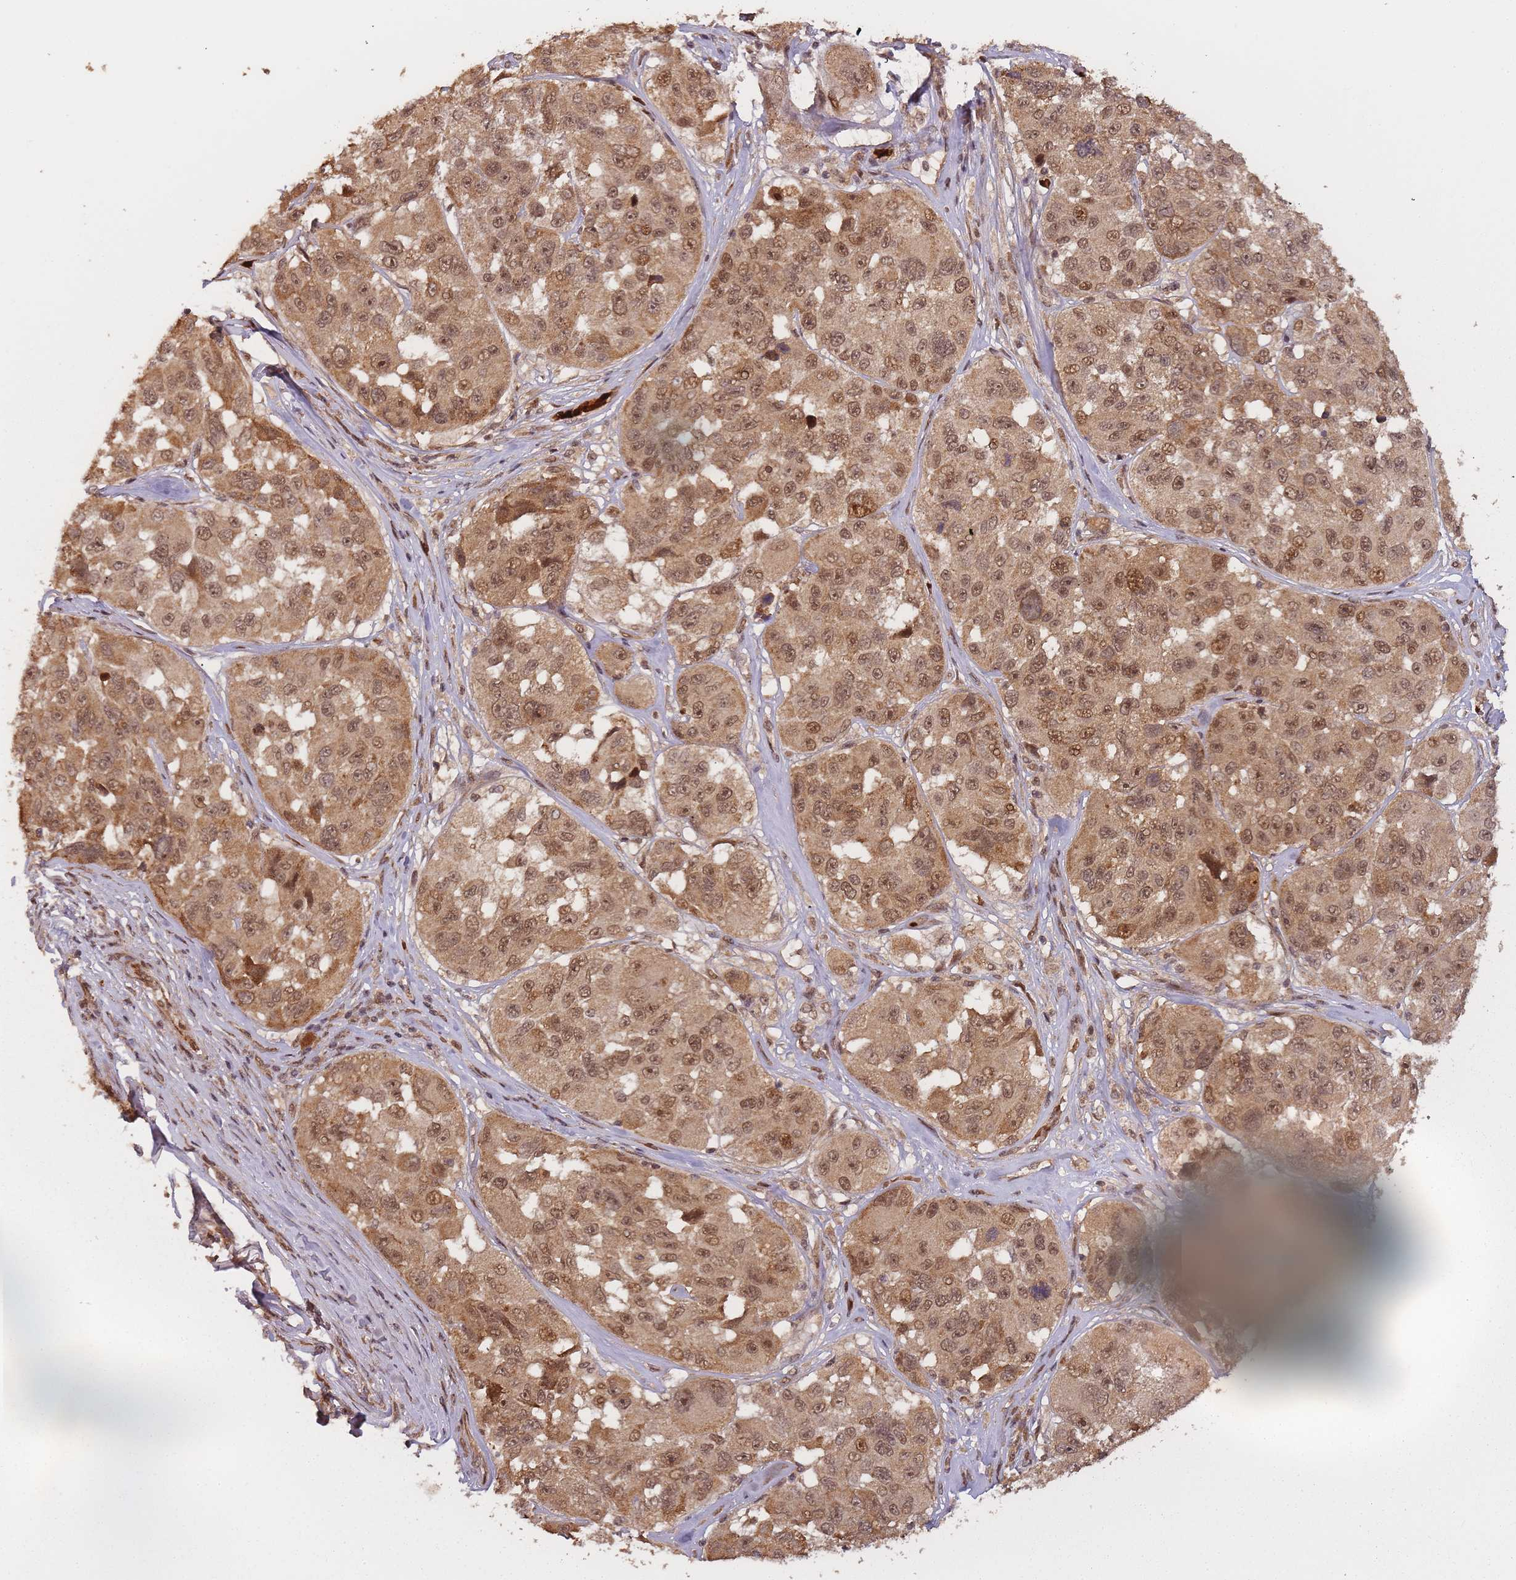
{"staining": {"intensity": "moderate", "quantity": ">75%", "location": "cytoplasmic/membranous,nuclear"}, "tissue": "melanoma", "cell_type": "Tumor cells", "image_type": "cancer", "snomed": [{"axis": "morphology", "description": "Malignant melanoma, NOS"}, {"axis": "topography", "description": "Skin"}], "caption": "Immunohistochemistry (IHC) image of melanoma stained for a protein (brown), which displays medium levels of moderate cytoplasmic/membranous and nuclear positivity in about >75% of tumor cells.", "gene": "ZNF497", "patient": {"sex": "female", "age": 66}}